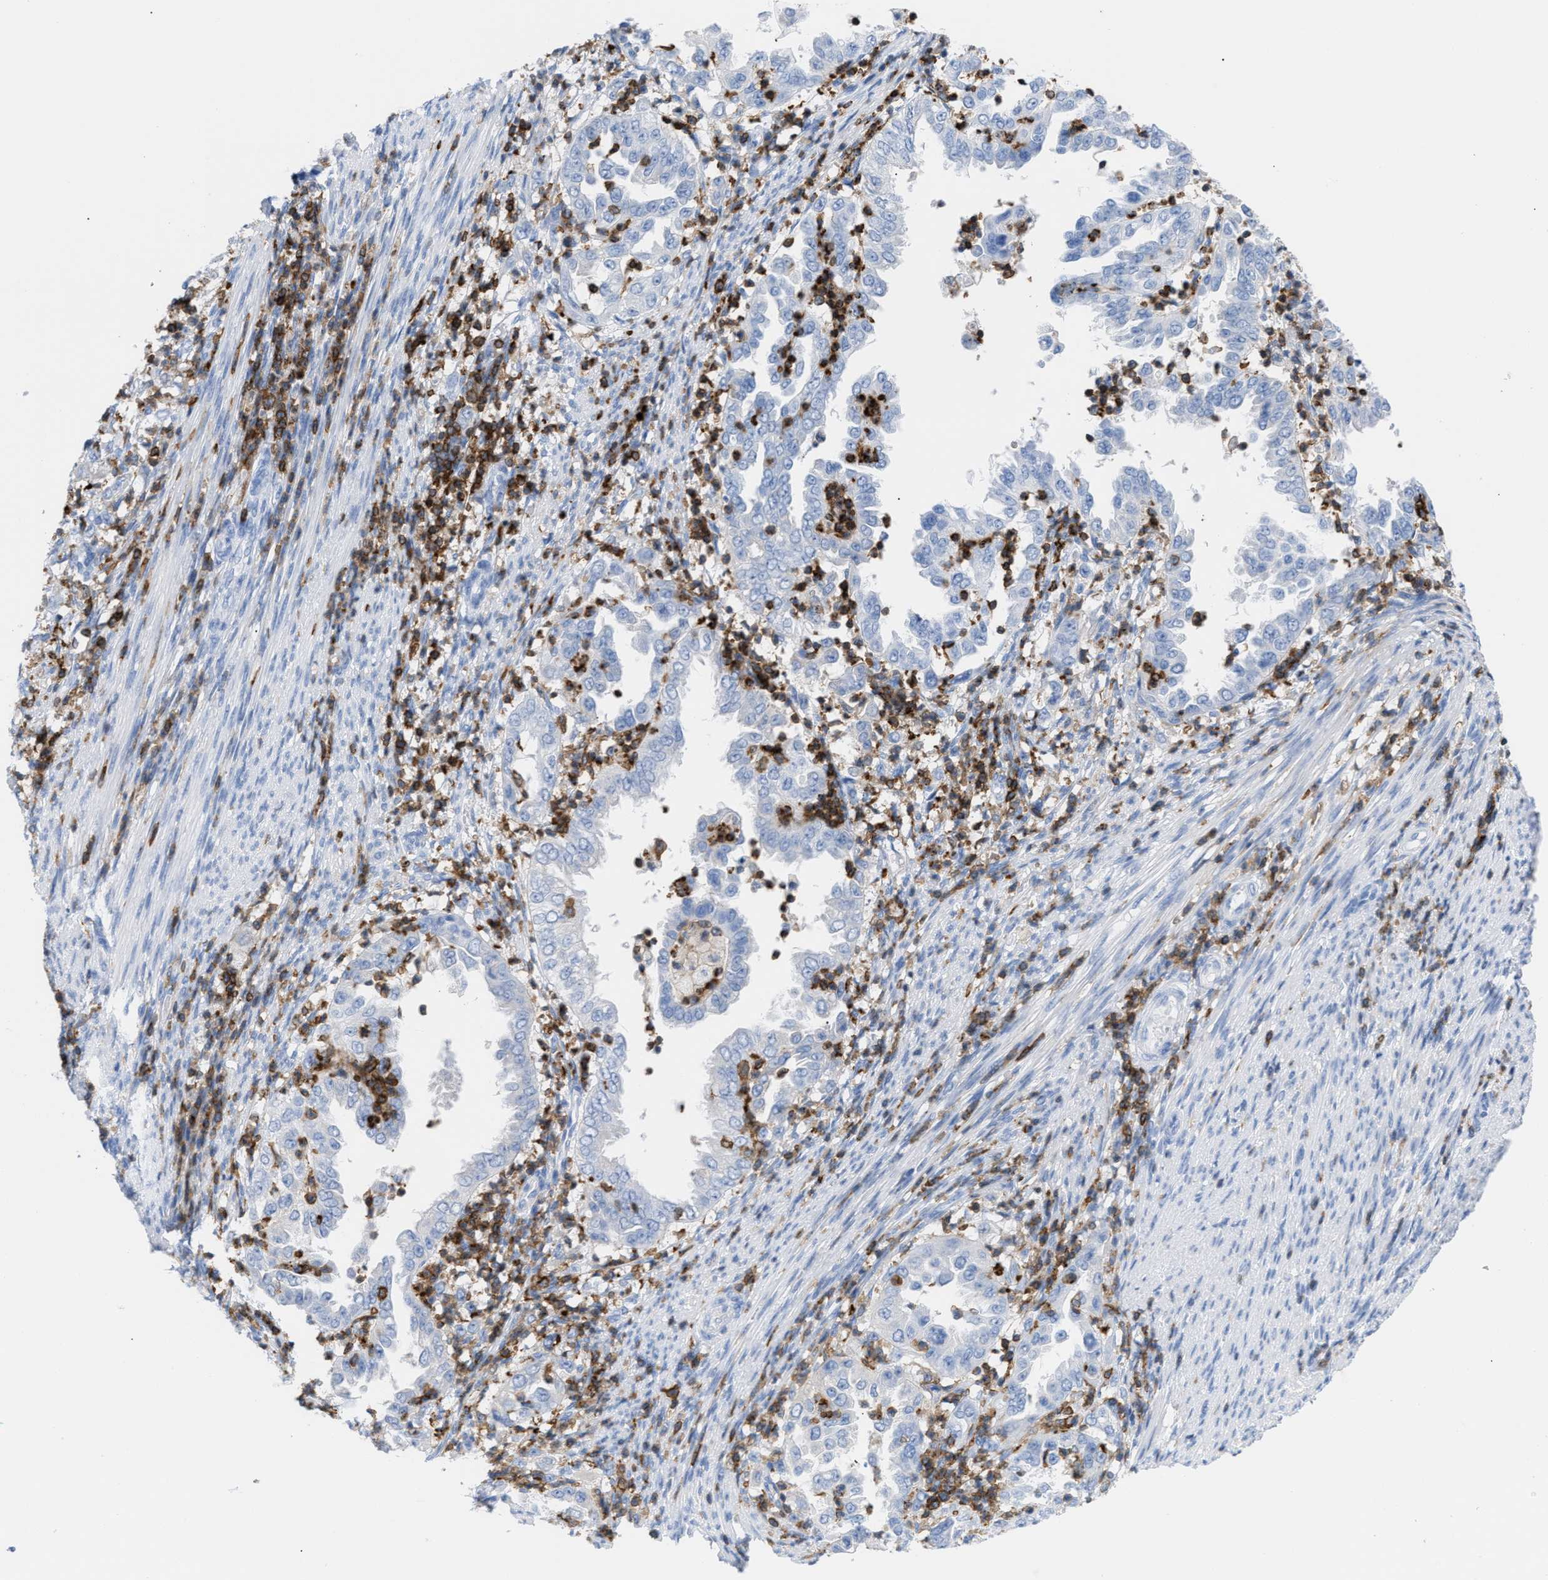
{"staining": {"intensity": "negative", "quantity": "none", "location": "none"}, "tissue": "endometrial cancer", "cell_type": "Tumor cells", "image_type": "cancer", "snomed": [{"axis": "morphology", "description": "Adenocarcinoma, NOS"}, {"axis": "topography", "description": "Endometrium"}], "caption": "Human endometrial cancer (adenocarcinoma) stained for a protein using immunohistochemistry (IHC) demonstrates no expression in tumor cells.", "gene": "LCP1", "patient": {"sex": "female", "age": 85}}